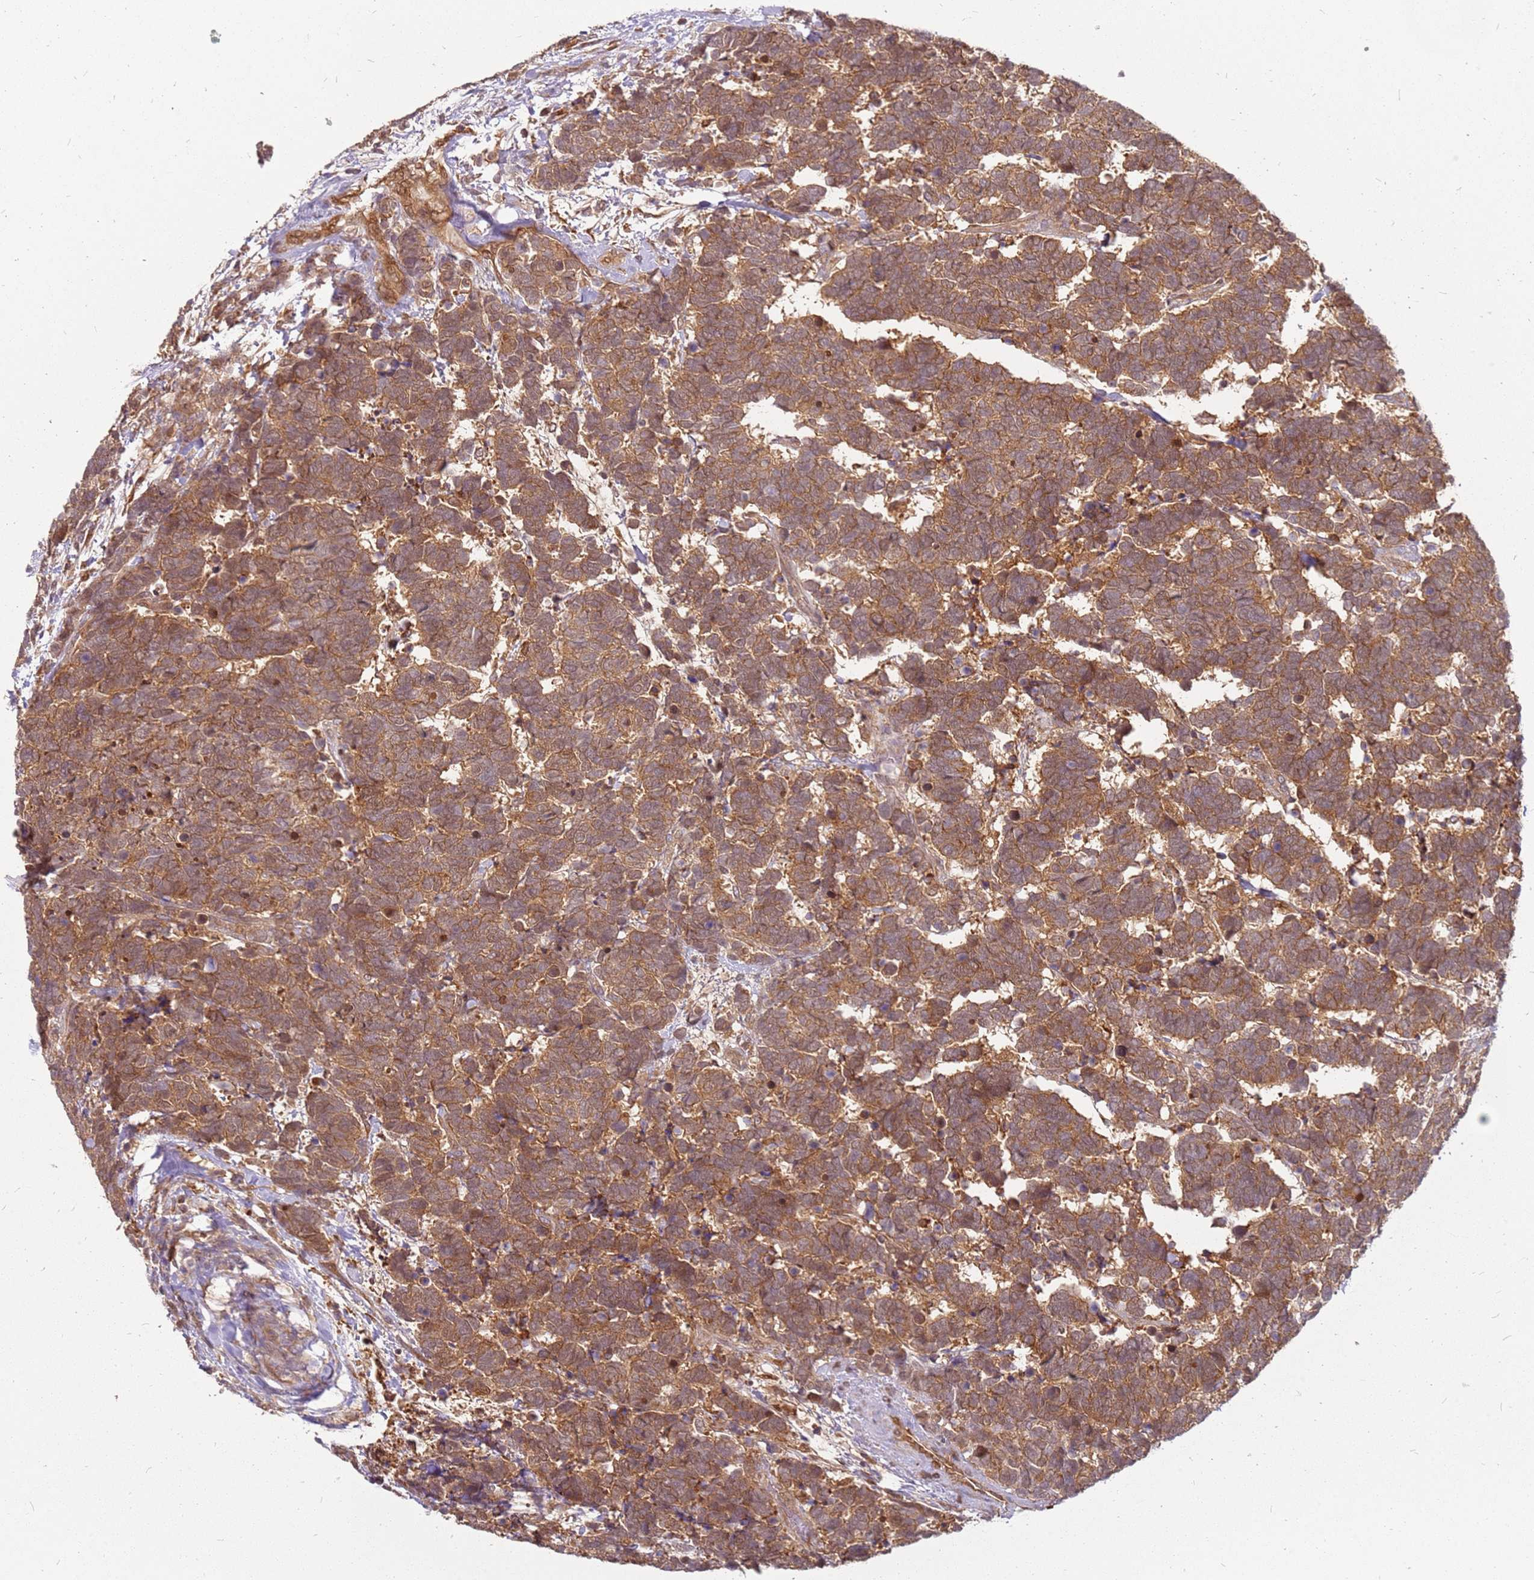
{"staining": {"intensity": "moderate", "quantity": ">75%", "location": "cytoplasmic/membranous"}, "tissue": "carcinoid", "cell_type": "Tumor cells", "image_type": "cancer", "snomed": [{"axis": "morphology", "description": "Carcinoma, NOS"}, {"axis": "morphology", "description": "Carcinoid, malignant, NOS"}, {"axis": "topography", "description": "Urinary bladder"}], "caption": "Immunohistochemical staining of carcinoma displays medium levels of moderate cytoplasmic/membranous expression in about >75% of tumor cells.", "gene": "NUDT14", "patient": {"sex": "male", "age": 57}}